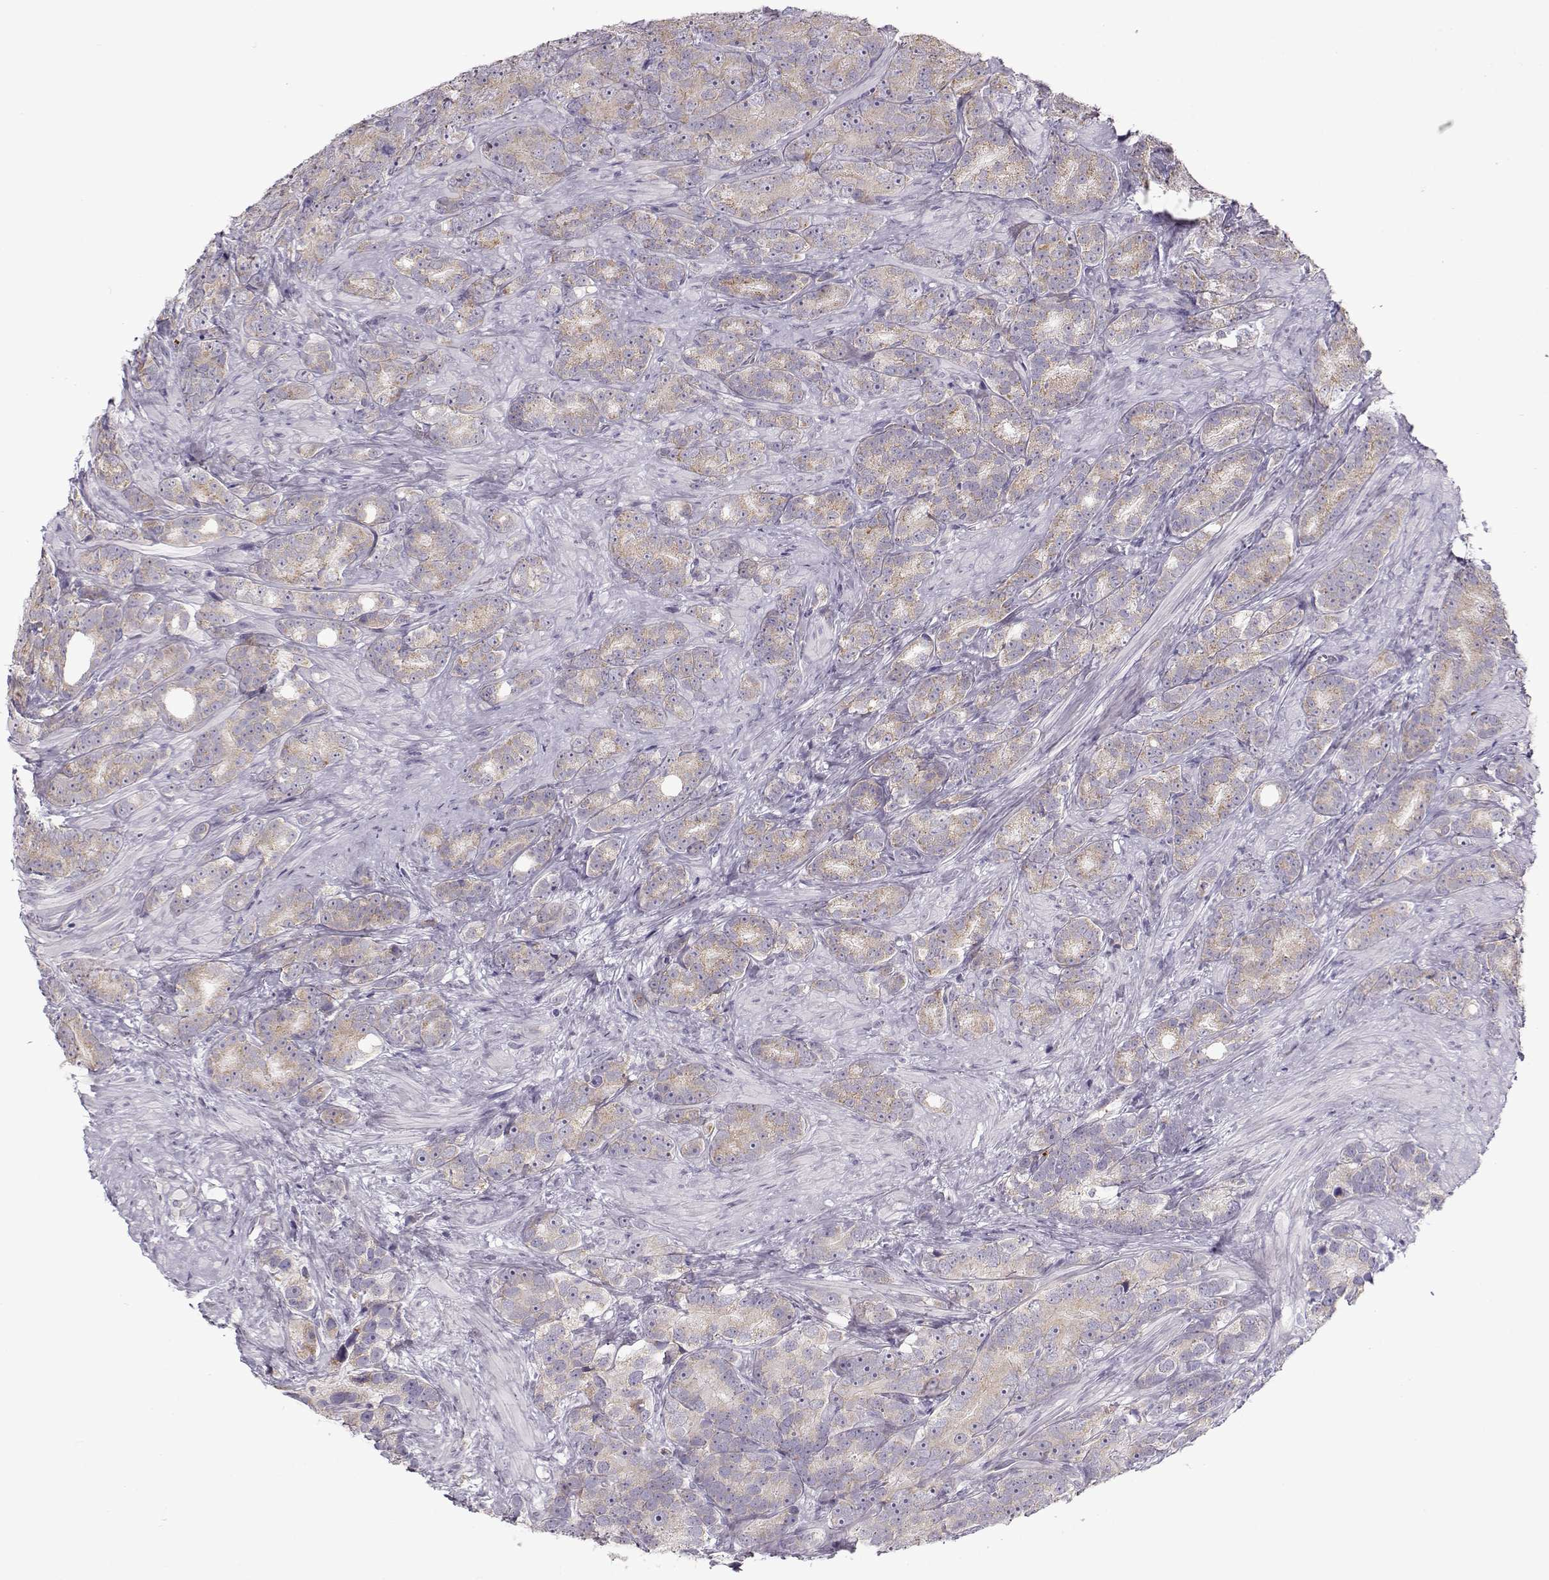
{"staining": {"intensity": "weak", "quantity": ">75%", "location": "cytoplasmic/membranous"}, "tissue": "prostate cancer", "cell_type": "Tumor cells", "image_type": "cancer", "snomed": [{"axis": "morphology", "description": "Adenocarcinoma, High grade"}, {"axis": "topography", "description": "Prostate"}], "caption": "Human prostate cancer (adenocarcinoma (high-grade)) stained with a protein marker exhibits weak staining in tumor cells.", "gene": "KLF17", "patient": {"sex": "male", "age": 90}}